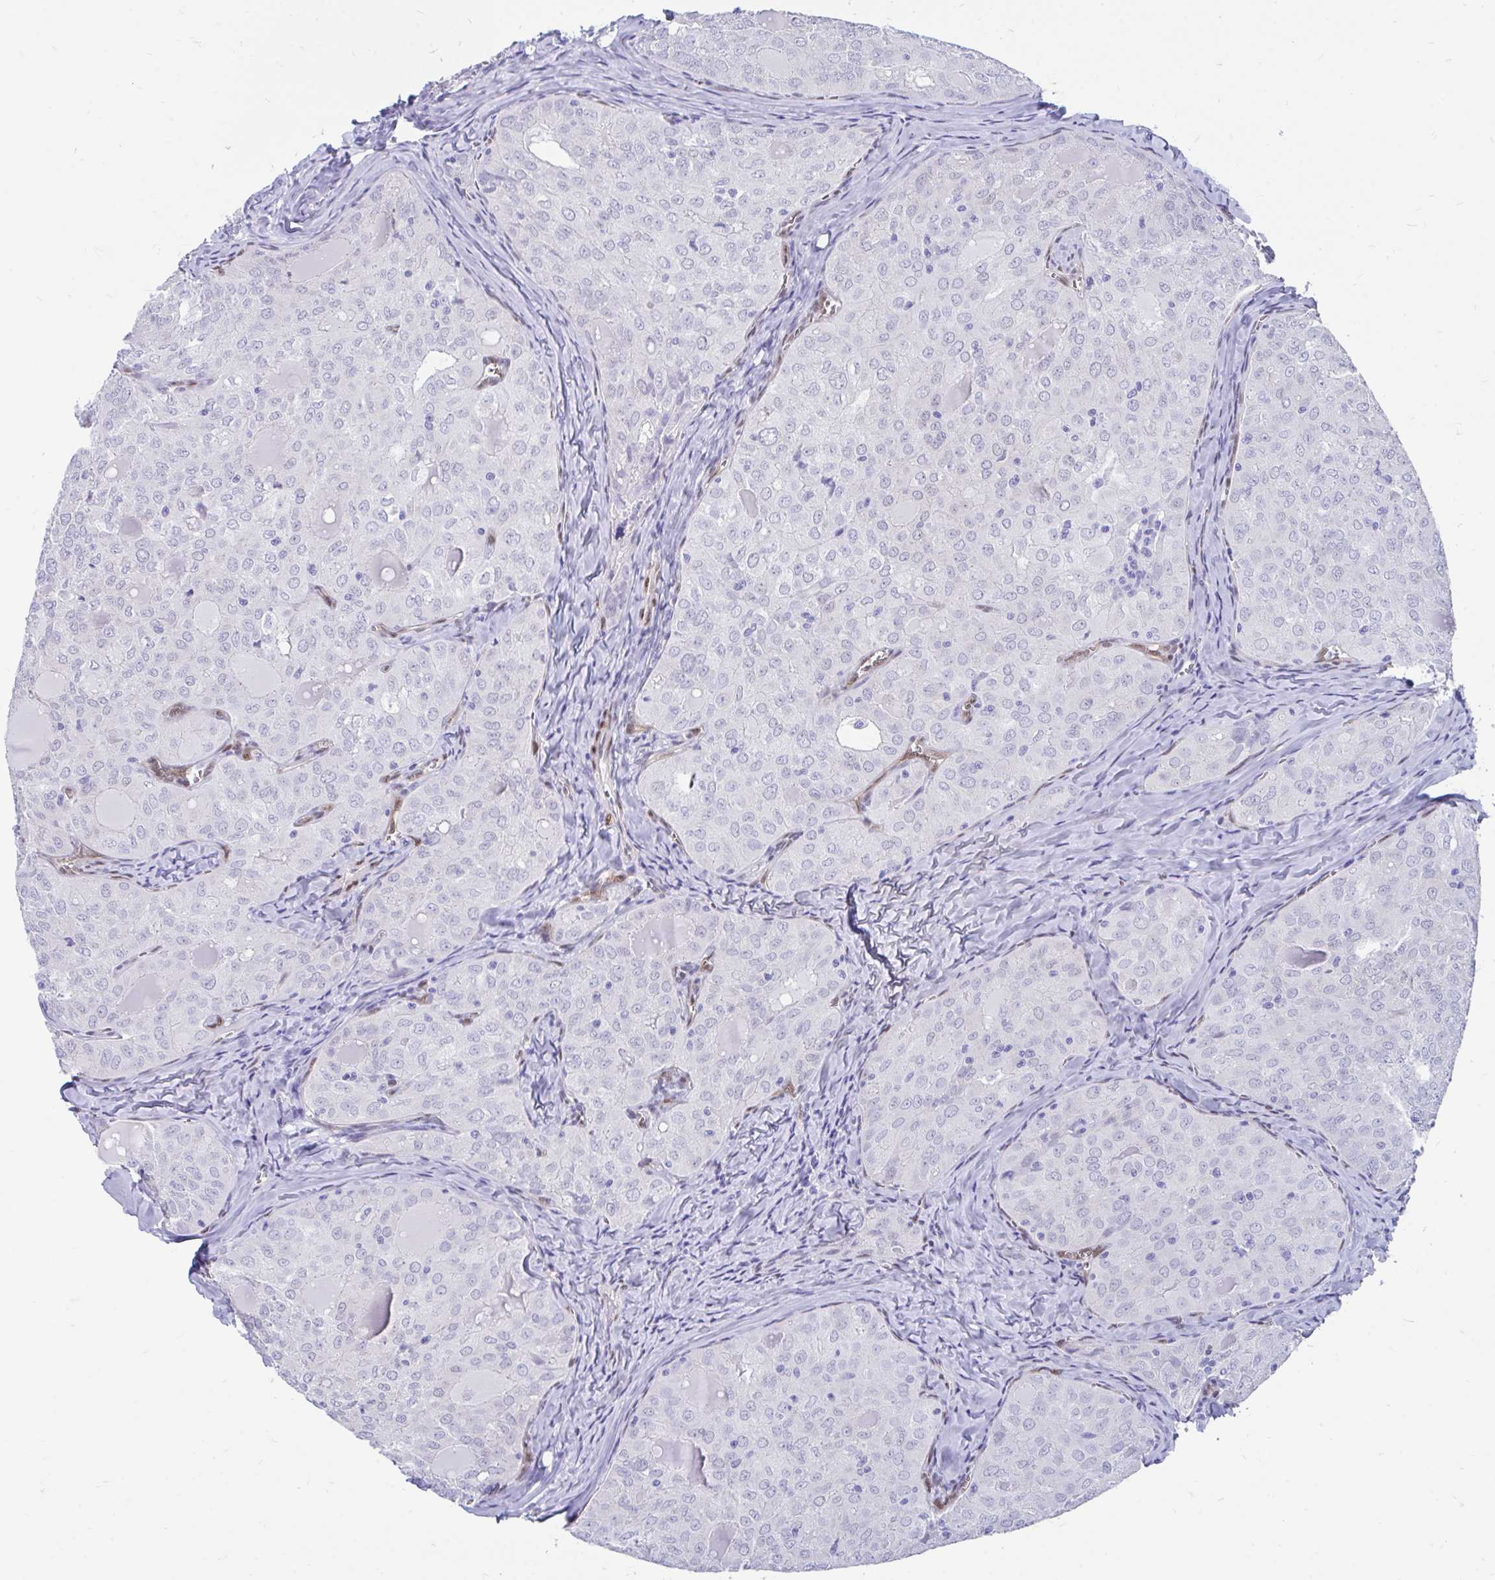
{"staining": {"intensity": "negative", "quantity": "none", "location": "none"}, "tissue": "thyroid cancer", "cell_type": "Tumor cells", "image_type": "cancer", "snomed": [{"axis": "morphology", "description": "Follicular adenoma carcinoma, NOS"}, {"axis": "topography", "description": "Thyroid gland"}], "caption": "Photomicrograph shows no protein staining in tumor cells of thyroid cancer tissue. Nuclei are stained in blue.", "gene": "RBPMS", "patient": {"sex": "male", "age": 75}}